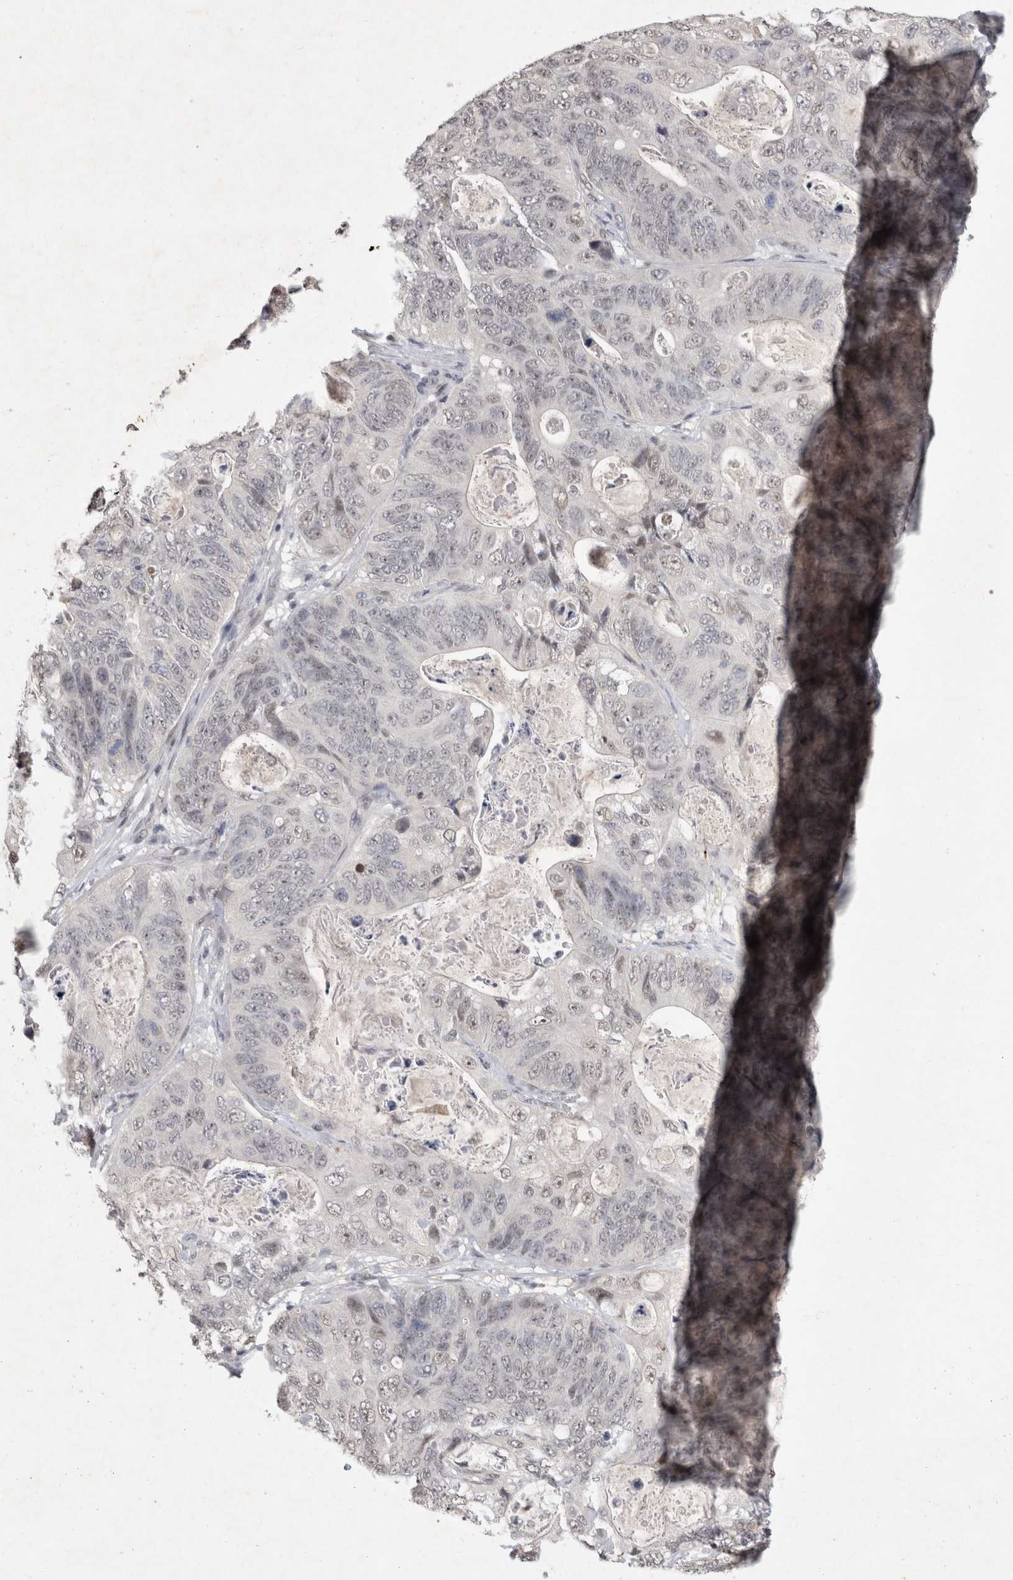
{"staining": {"intensity": "negative", "quantity": "none", "location": "none"}, "tissue": "stomach cancer", "cell_type": "Tumor cells", "image_type": "cancer", "snomed": [{"axis": "morphology", "description": "Normal tissue, NOS"}, {"axis": "morphology", "description": "Adenocarcinoma, NOS"}, {"axis": "topography", "description": "Stomach"}], "caption": "Tumor cells show no significant expression in stomach cancer.", "gene": "XRCC5", "patient": {"sex": "female", "age": 89}}